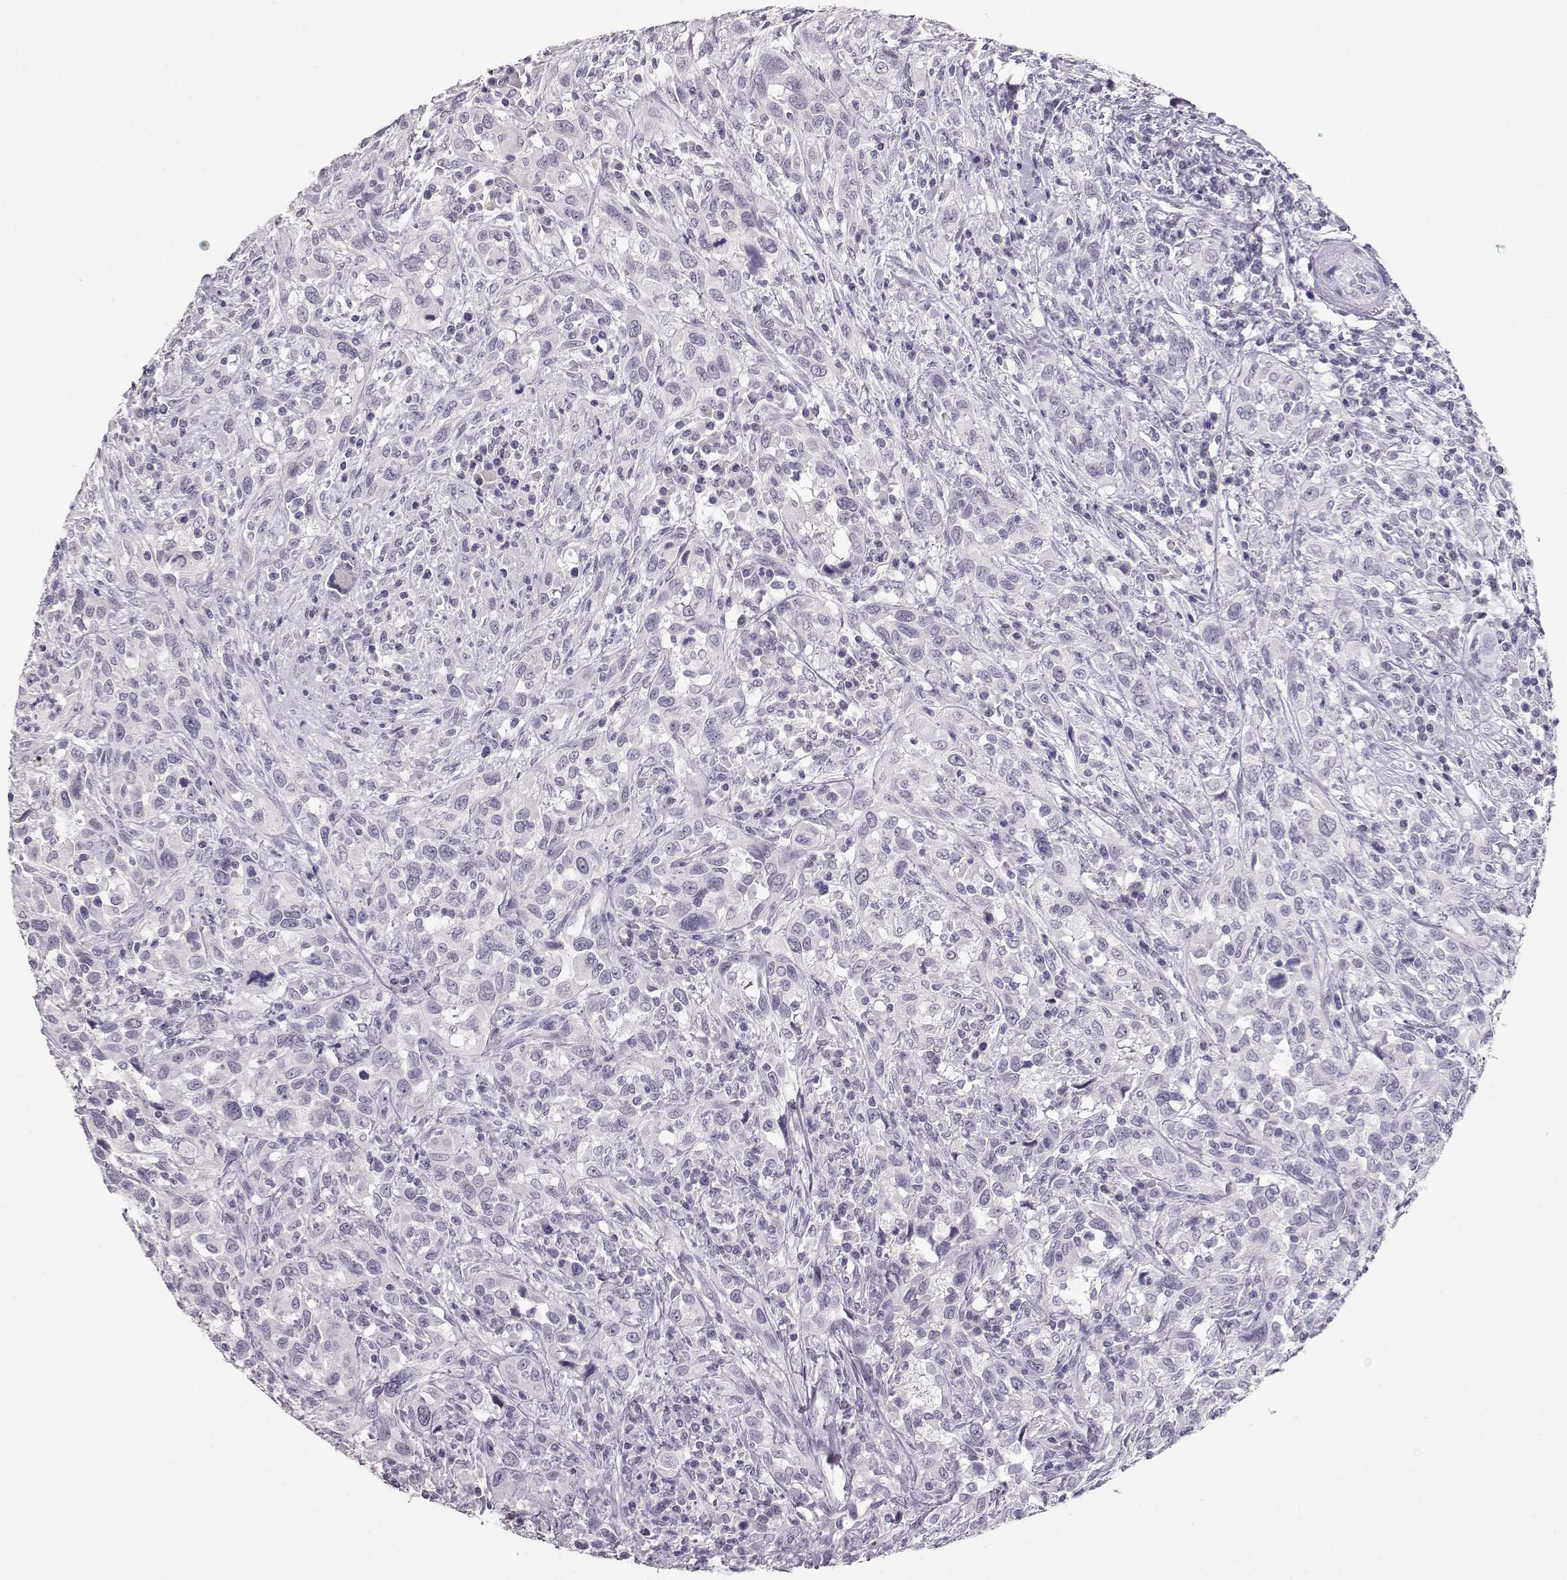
{"staining": {"intensity": "negative", "quantity": "none", "location": "none"}, "tissue": "urothelial cancer", "cell_type": "Tumor cells", "image_type": "cancer", "snomed": [{"axis": "morphology", "description": "Urothelial carcinoma, NOS"}, {"axis": "morphology", "description": "Urothelial carcinoma, High grade"}, {"axis": "topography", "description": "Urinary bladder"}], "caption": "IHC of transitional cell carcinoma exhibits no expression in tumor cells.", "gene": "MAGEC1", "patient": {"sex": "female", "age": 64}}